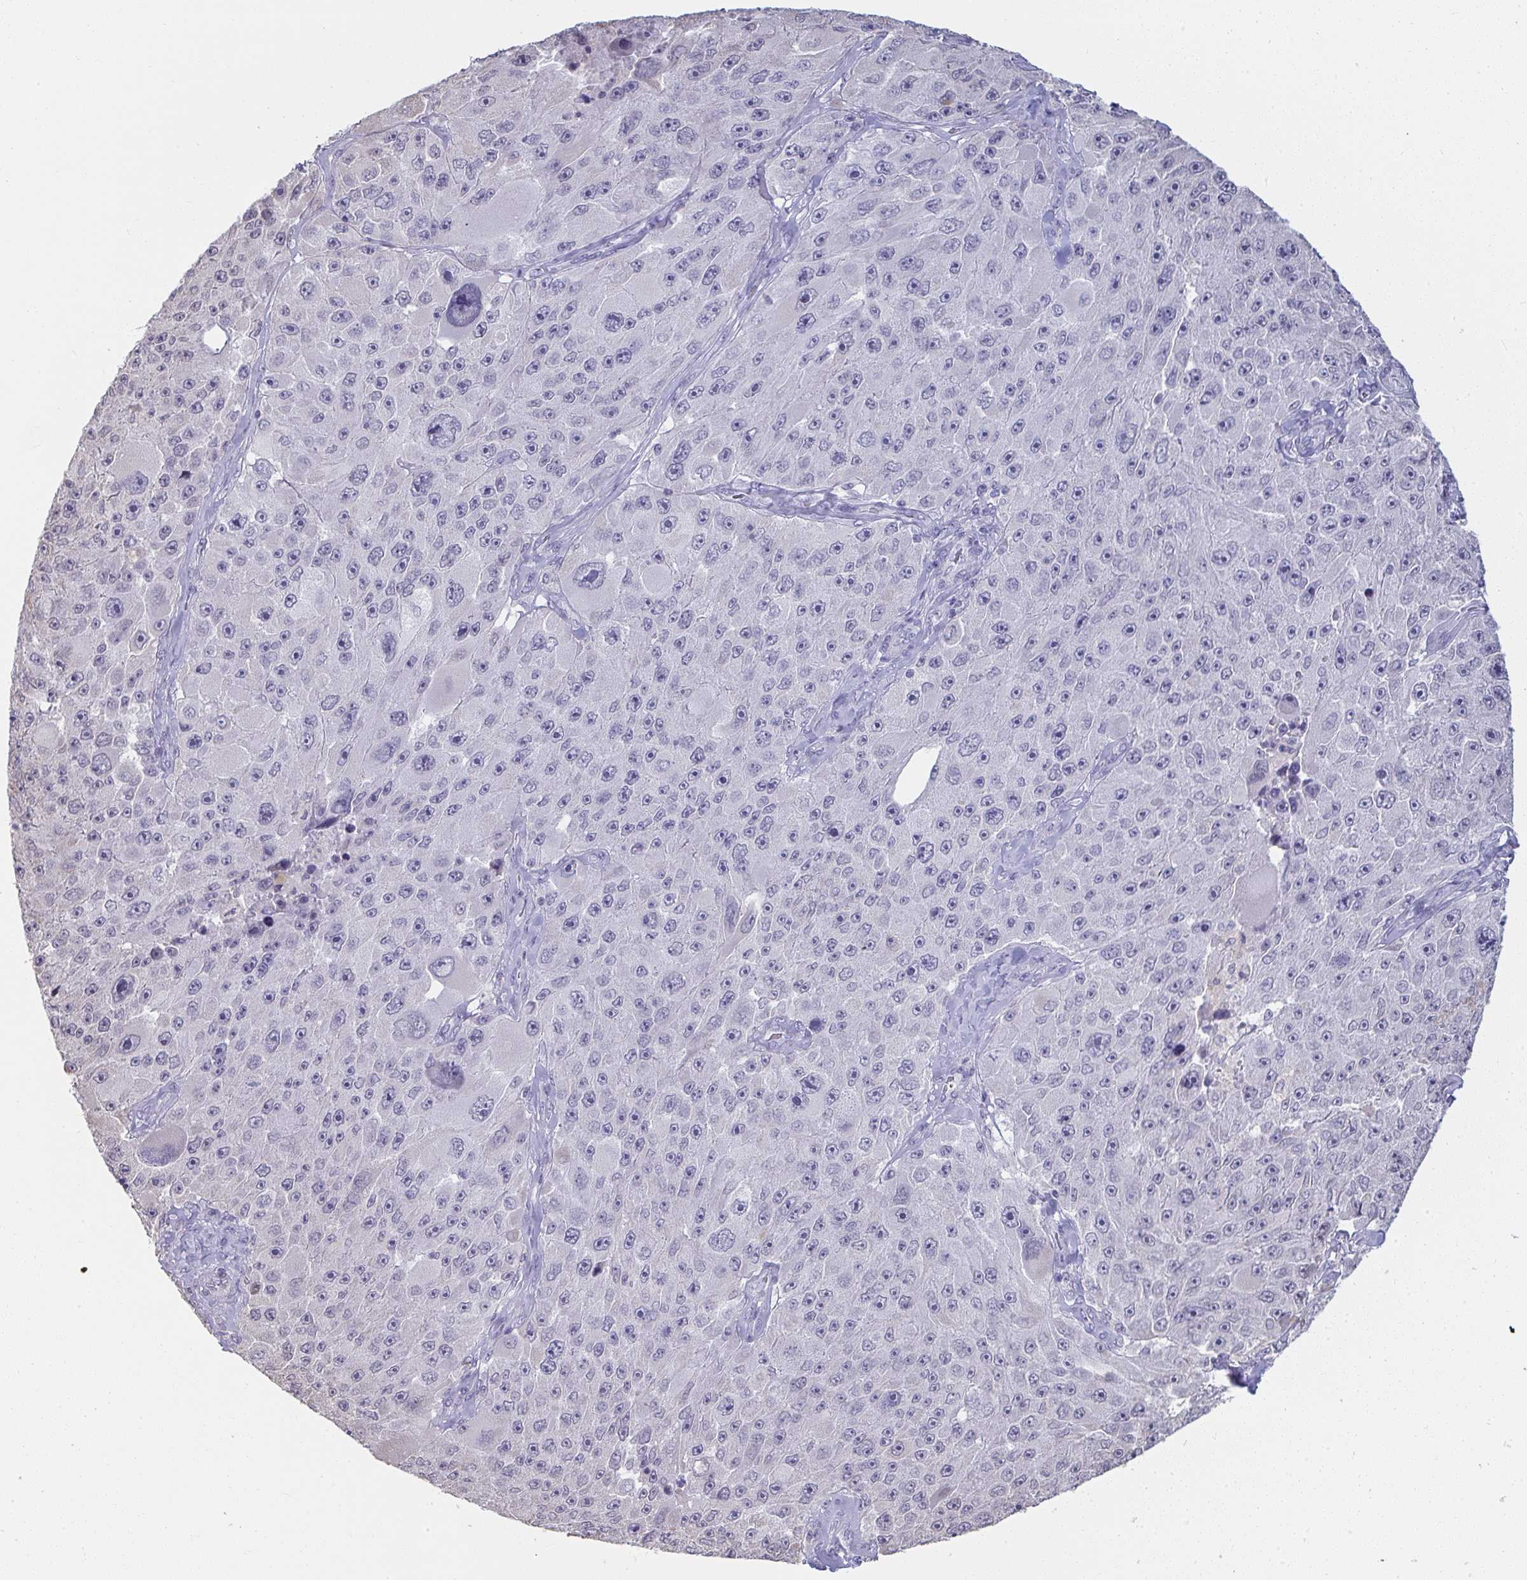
{"staining": {"intensity": "moderate", "quantity": "<25%", "location": "nuclear"}, "tissue": "melanoma", "cell_type": "Tumor cells", "image_type": "cancer", "snomed": [{"axis": "morphology", "description": "Malignant melanoma, Metastatic site"}, {"axis": "topography", "description": "Lymph node"}], "caption": "Brown immunohistochemical staining in human melanoma demonstrates moderate nuclear positivity in approximately <25% of tumor cells.", "gene": "SAP30", "patient": {"sex": "male", "age": 62}}